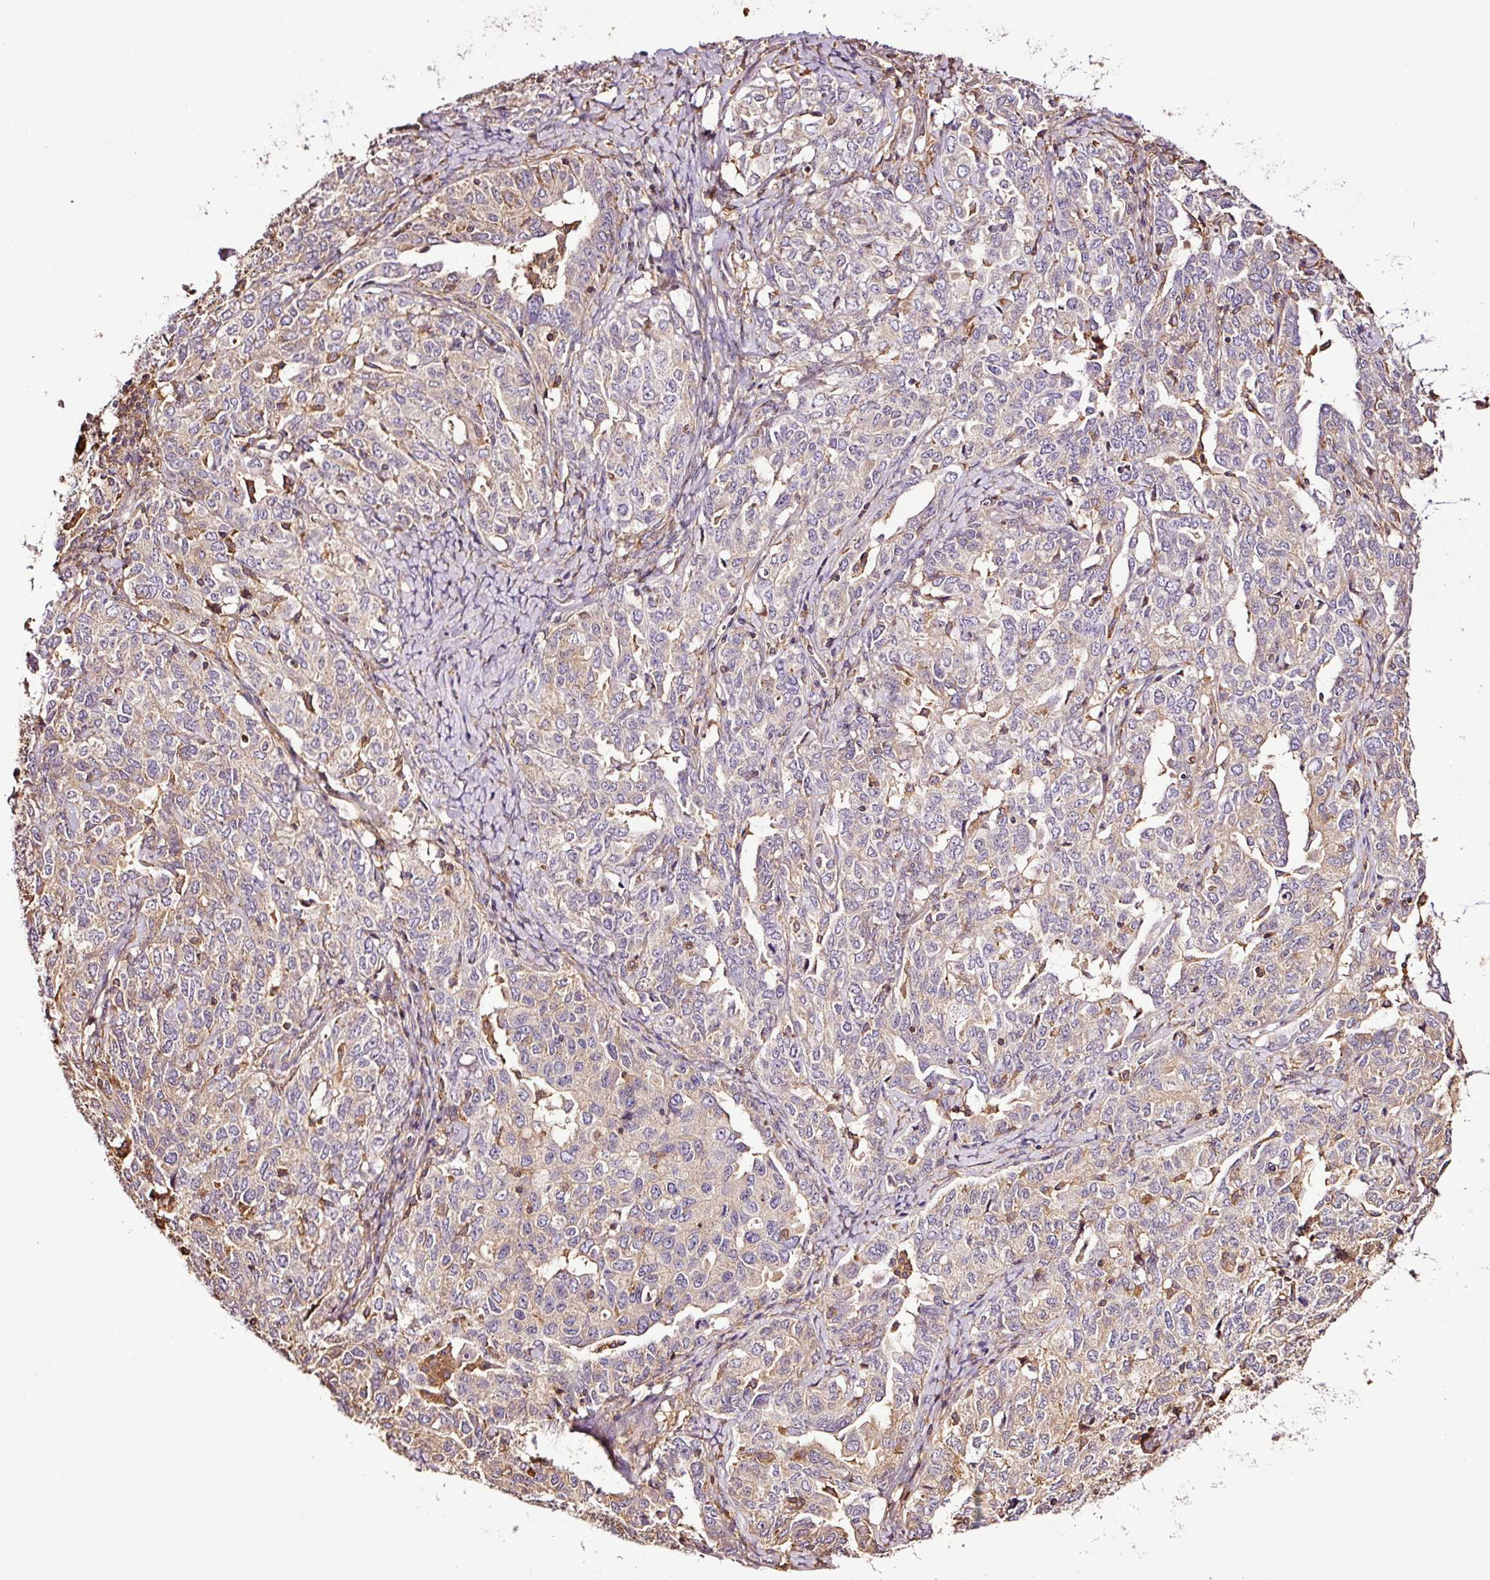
{"staining": {"intensity": "weak", "quantity": "<25%", "location": "cytoplasmic/membranous"}, "tissue": "ovarian cancer", "cell_type": "Tumor cells", "image_type": "cancer", "snomed": [{"axis": "morphology", "description": "Carcinoma, endometroid"}, {"axis": "topography", "description": "Ovary"}], "caption": "Protein analysis of ovarian cancer displays no significant positivity in tumor cells. (DAB (3,3'-diaminobenzidine) immunohistochemistry (IHC), high magnification).", "gene": "METAP1", "patient": {"sex": "female", "age": 62}}